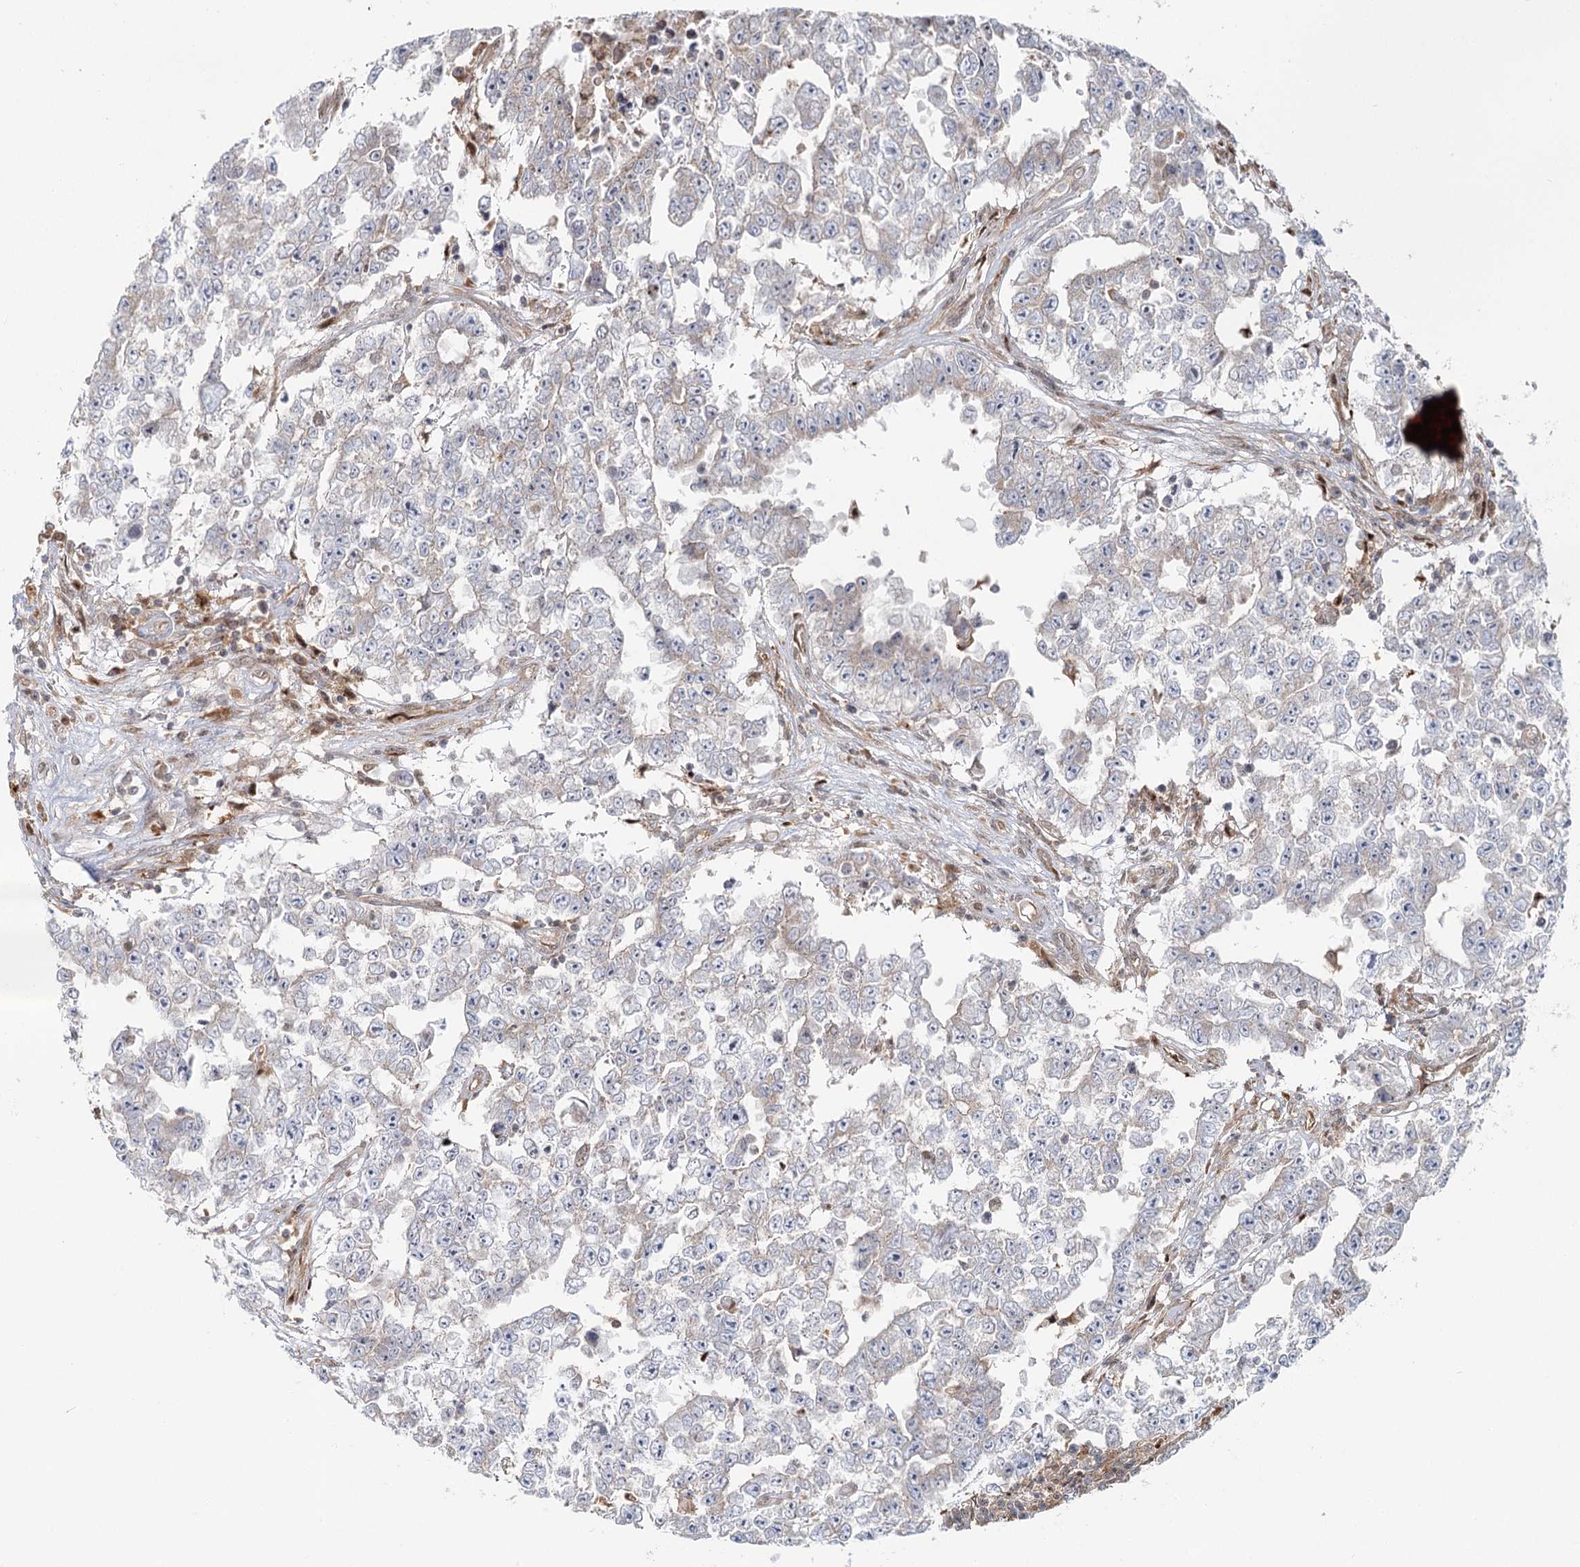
{"staining": {"intensity": "weak", "quantity": "<25%", "location": "cytoplasmic/membranous"}, "tissue": "testis cancer", "cell_type": "Tumor cells", "image_type": "cancer", "snomed": [{"axis": "morphology", "description": "Carcinoma, Embryonal, NOS"}, {"axis": "topography", "description": "Testis"}], "caption": "Immunohistochemistry (IHC) histopathology image of human testis cancer stained for a protein (brown), which exhibits no staining in tumor cells.", "gene": "THNSL1", "patient": {"sex": "male", "age": 25}}